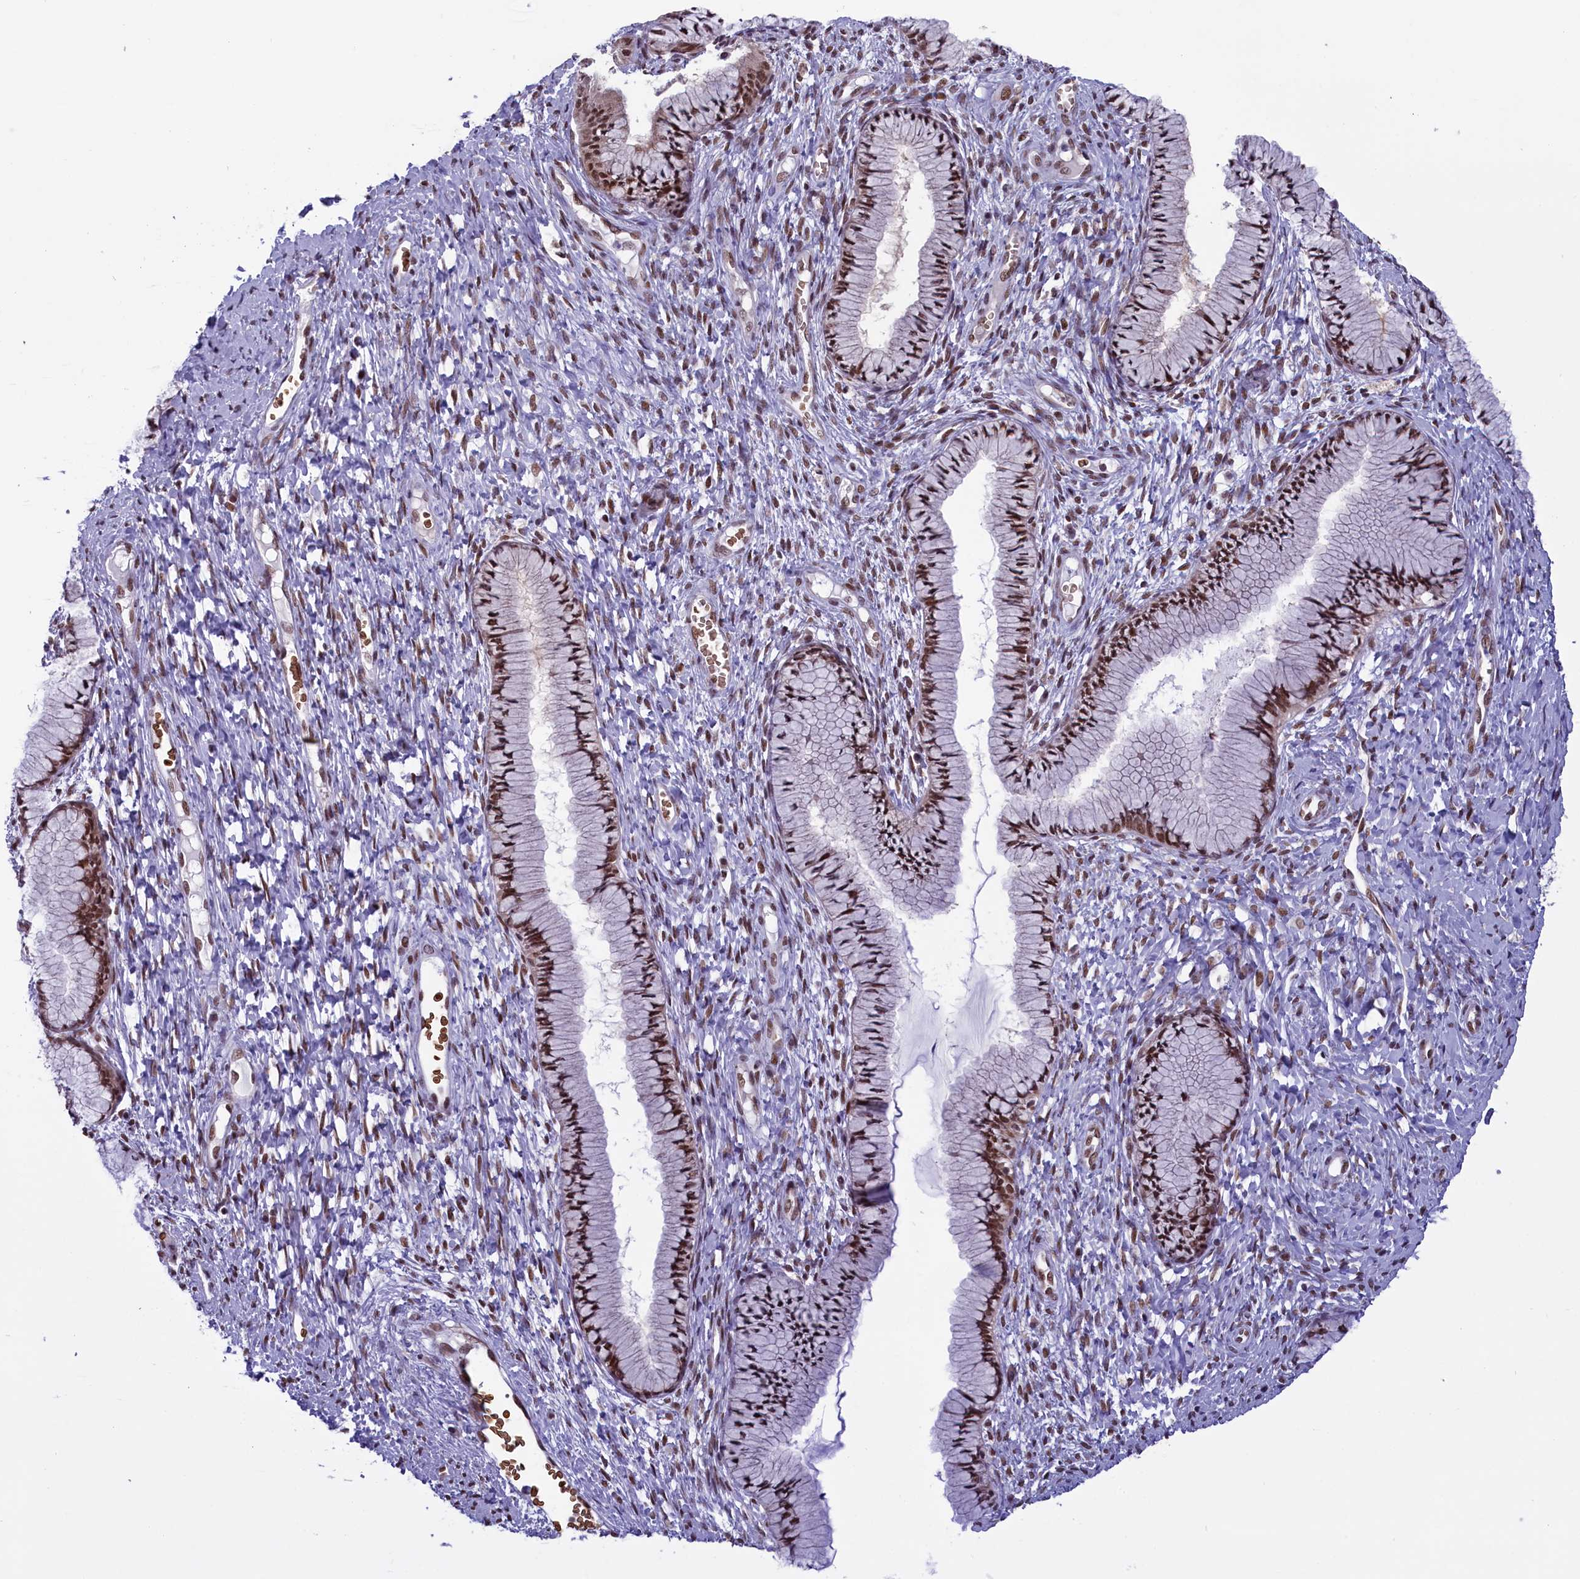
{"staining": {"intensity": "strong", "quantity": ">75%", "location": "nuclear"}, "tissue": "cervix", "cell_type": "Glandular cells", "image_type": "normal", "snomed": [{"axis": "morphology", "description": "Normal tissue, NOS"}, {"axis": "topography", "description": "Cervix"}], "caption": "Cervix stained for a protein displays strong nuclear positivity in glandular cells. (brown staining indicates protein expression, while blue staining denotes nuclei).", "gene": "MPHOSPH8", "patient": {"sex": "female", "age": 42}}